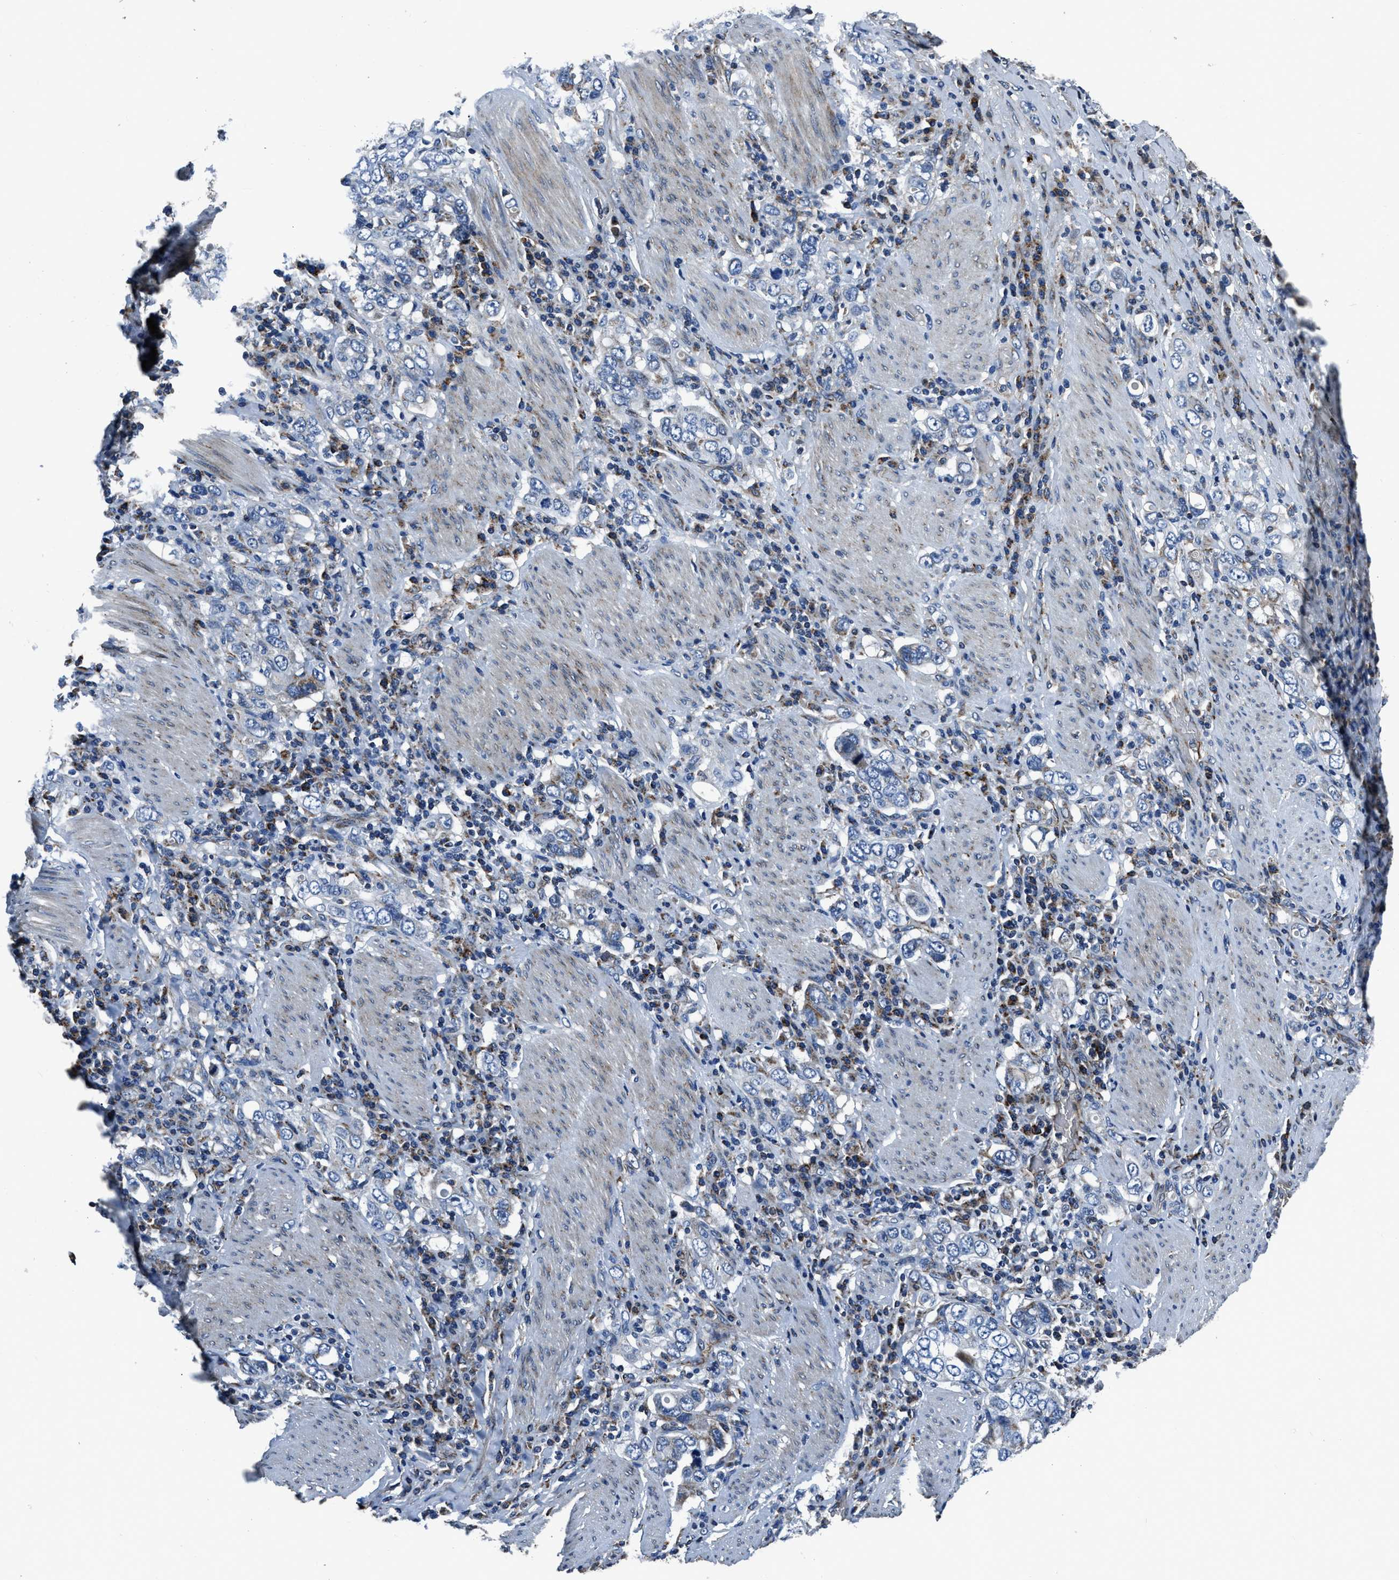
{"staining": {"intensity": "negative", "quantity": "none", "location": "none"}, "tissue": "stomach cancer", "cell_type": "Tumor cells", "image_type": "cancer", "snomed": [{"axis": "morphology", "description": "Adenocarcinoma, NOS"}, {"axis": "topography", "description": "Stomach, upper"}], "caption": "DAB (3,3'-diaminobenzidine) immunohistochemical staining of stomach cancer (adenocarcinoma) demonstrates no significant staining in tumor cells. Nuclei are stained in blue.", "gene": "OGDH", "patient": {"sex": "male", "age": 62}}